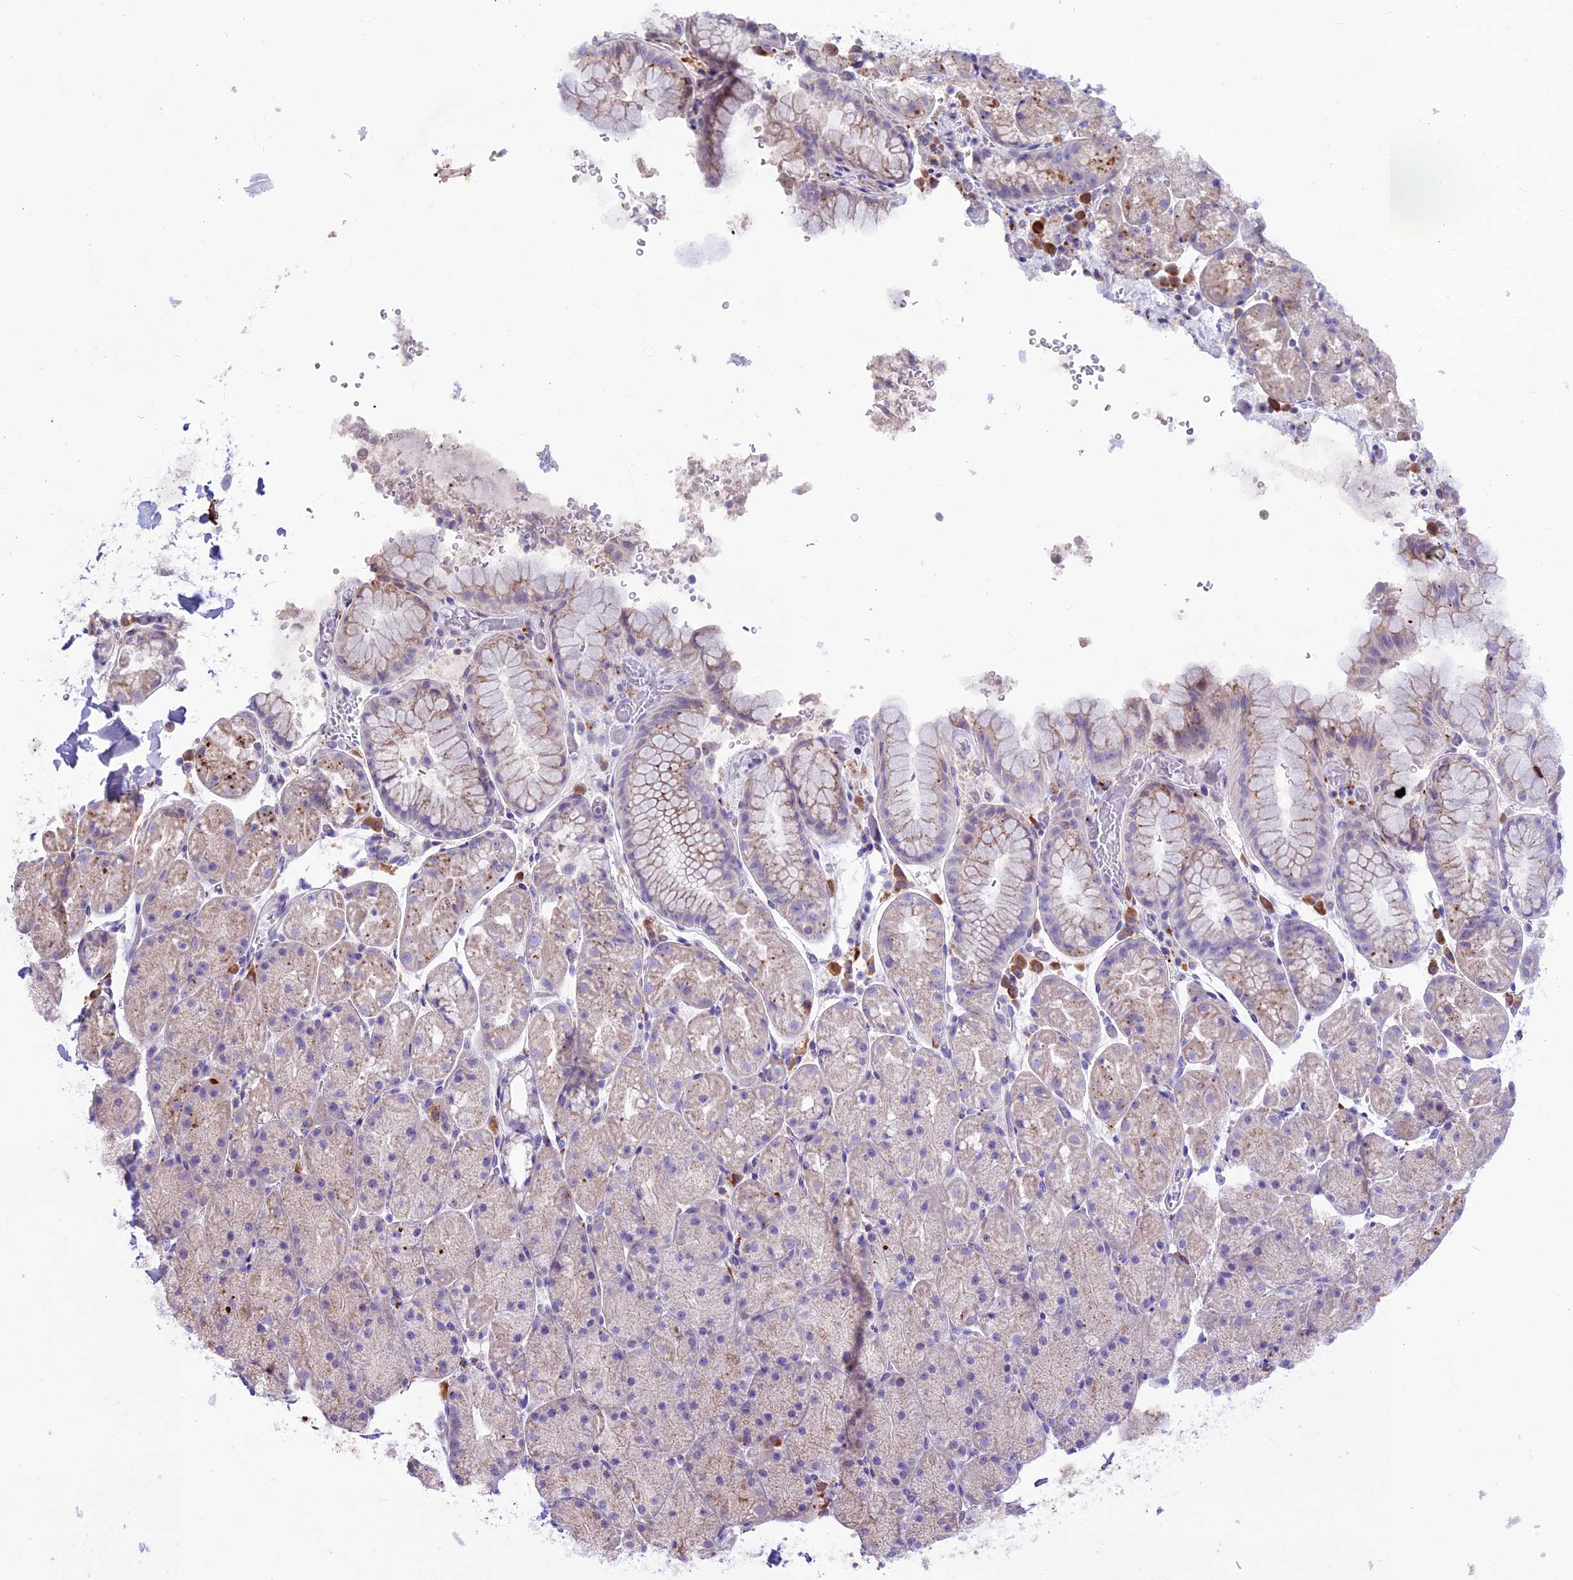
{"staining": {"intensity": "strong", "quantity": "25%-75%", "location": "cytoplasmic/membranous"}, "tissue": "stomach", "cell_type": "Glandular cells", "image_type": "normal", "snomed": [{"axis": "morphology", "description": "Normal tissue, NOS"}, {"axis": "topography", "description": "Stomach, upper"}, {"axis": "topography", "description": "Stomach, lower"}], "caption": "Stomach stained with DAB IHC demonstrates high levels of strong cytoplasmic/membranous expression in approximately 25%-75% of glandular cells.", "gene": "THRSP", "patient": {"sex": "male", "age": 67}}